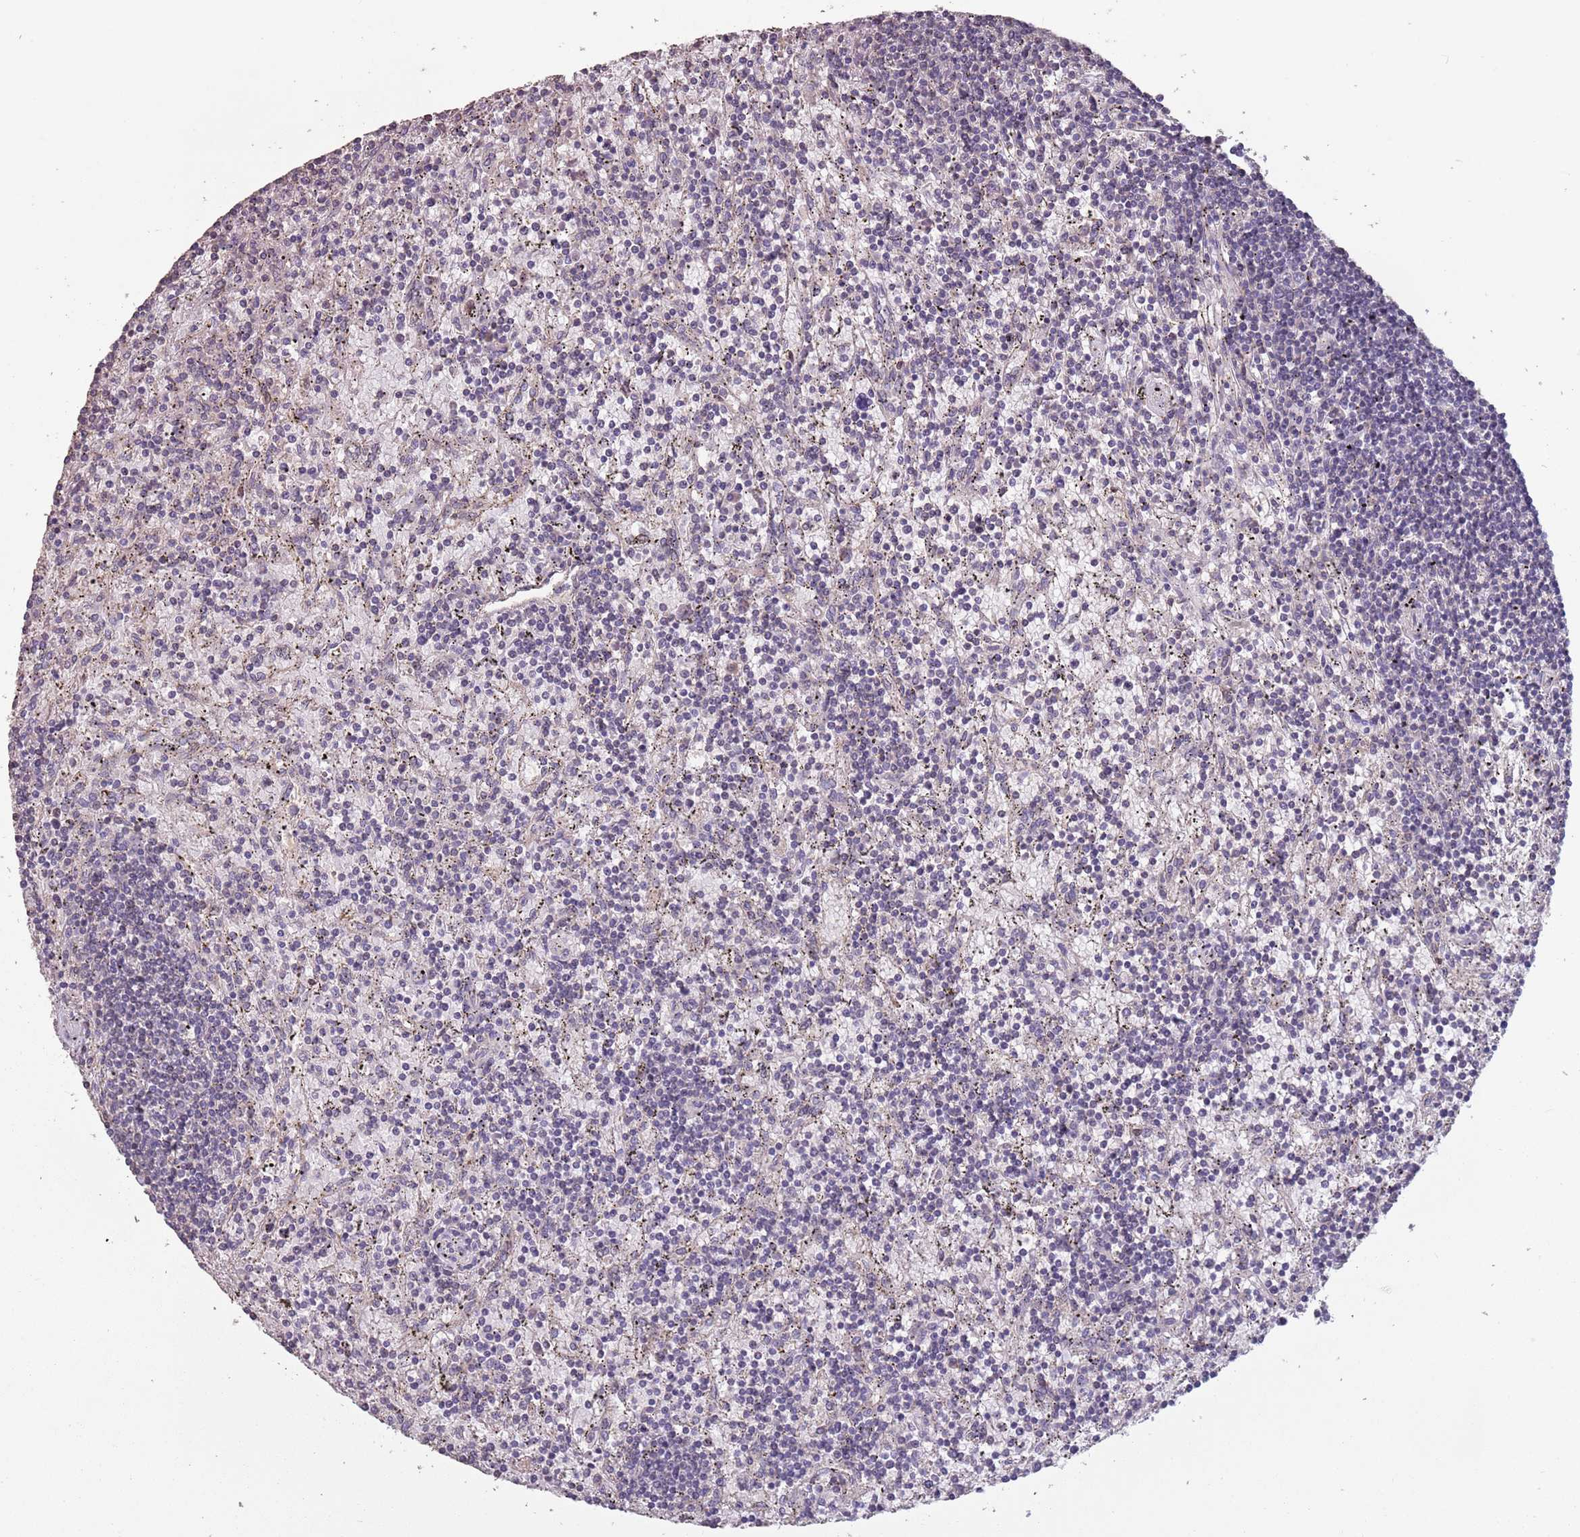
{"staining": {"intensity": "negative", "quantity": "none", "location": "none"}, "tissue": "lymphoma", "cell_type": "Tumor cells", "image_type": "cancer", "snomed": [{"axis": "morphology", "description": "Malignant lymphoma, non-Hodgkin's type, Low grade"}, {"axis": "topography", "description": "Spleen"}], "caption": "There is no significant positivity in tumor cells of lymphoma. (DAB immunohistochemistry visualized using brightfield microscopy, high magnification).", "gene": "MBD3L1", "patient": {"sex": "male", "age": 76}}